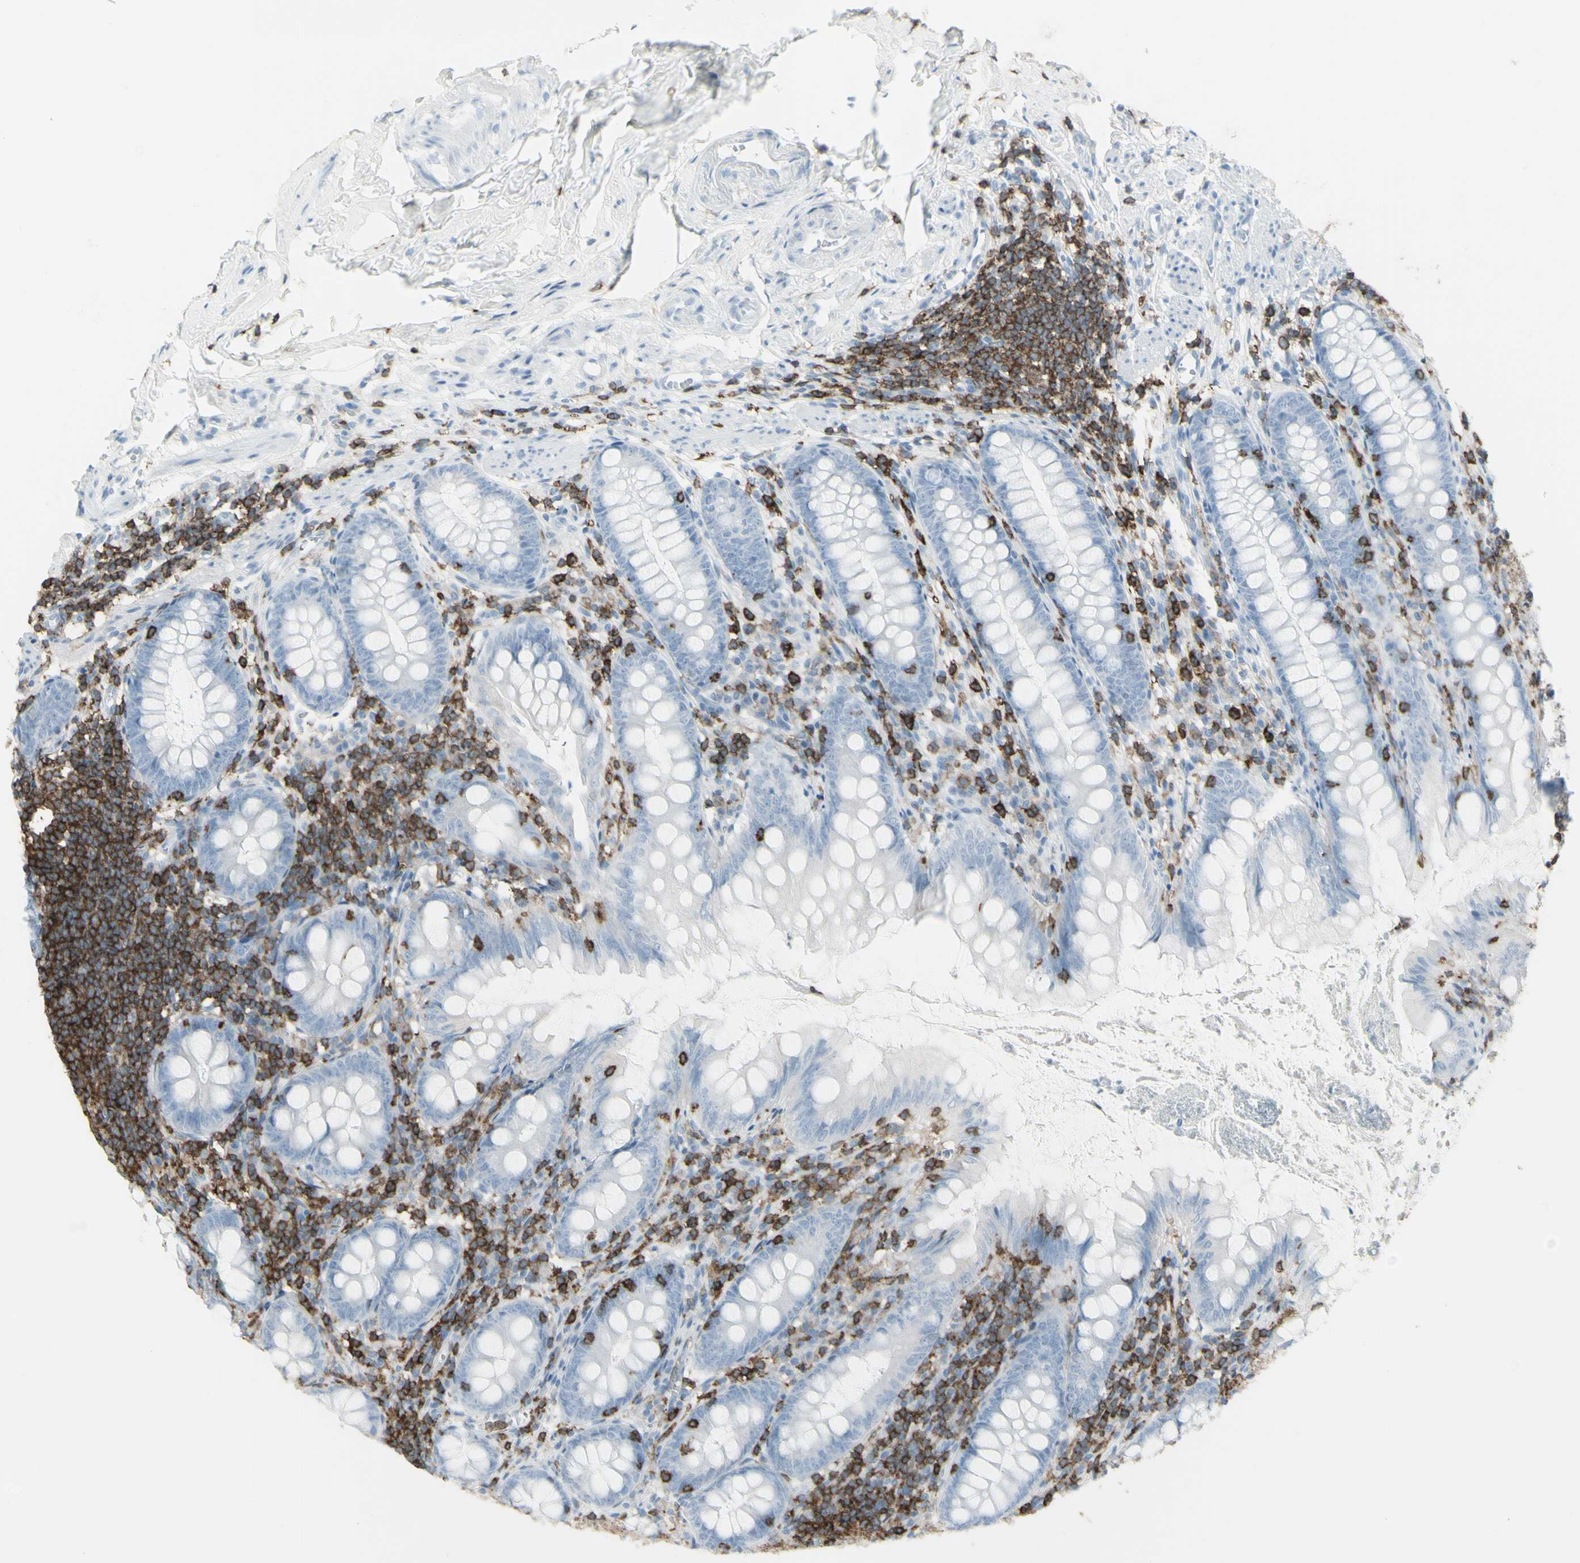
{"staining": {"intensity": "negative", "quantity": "none", "location": "none"}, "tissue": "appendix", "cell_type": "Glandular cells", "image_type": "normal", "snomed": [{"axis": "morphology", "description": "Normal tissue, NOS"}, {"axis": "topography", "description": "Appendix"}], "caption": "This is an immunohistochemistry photomicrograph of unremarkable human appendix. There is no expression in glandular cells.", "gene": "NRG1", "patient": {"sex": "female", "age": 77}}